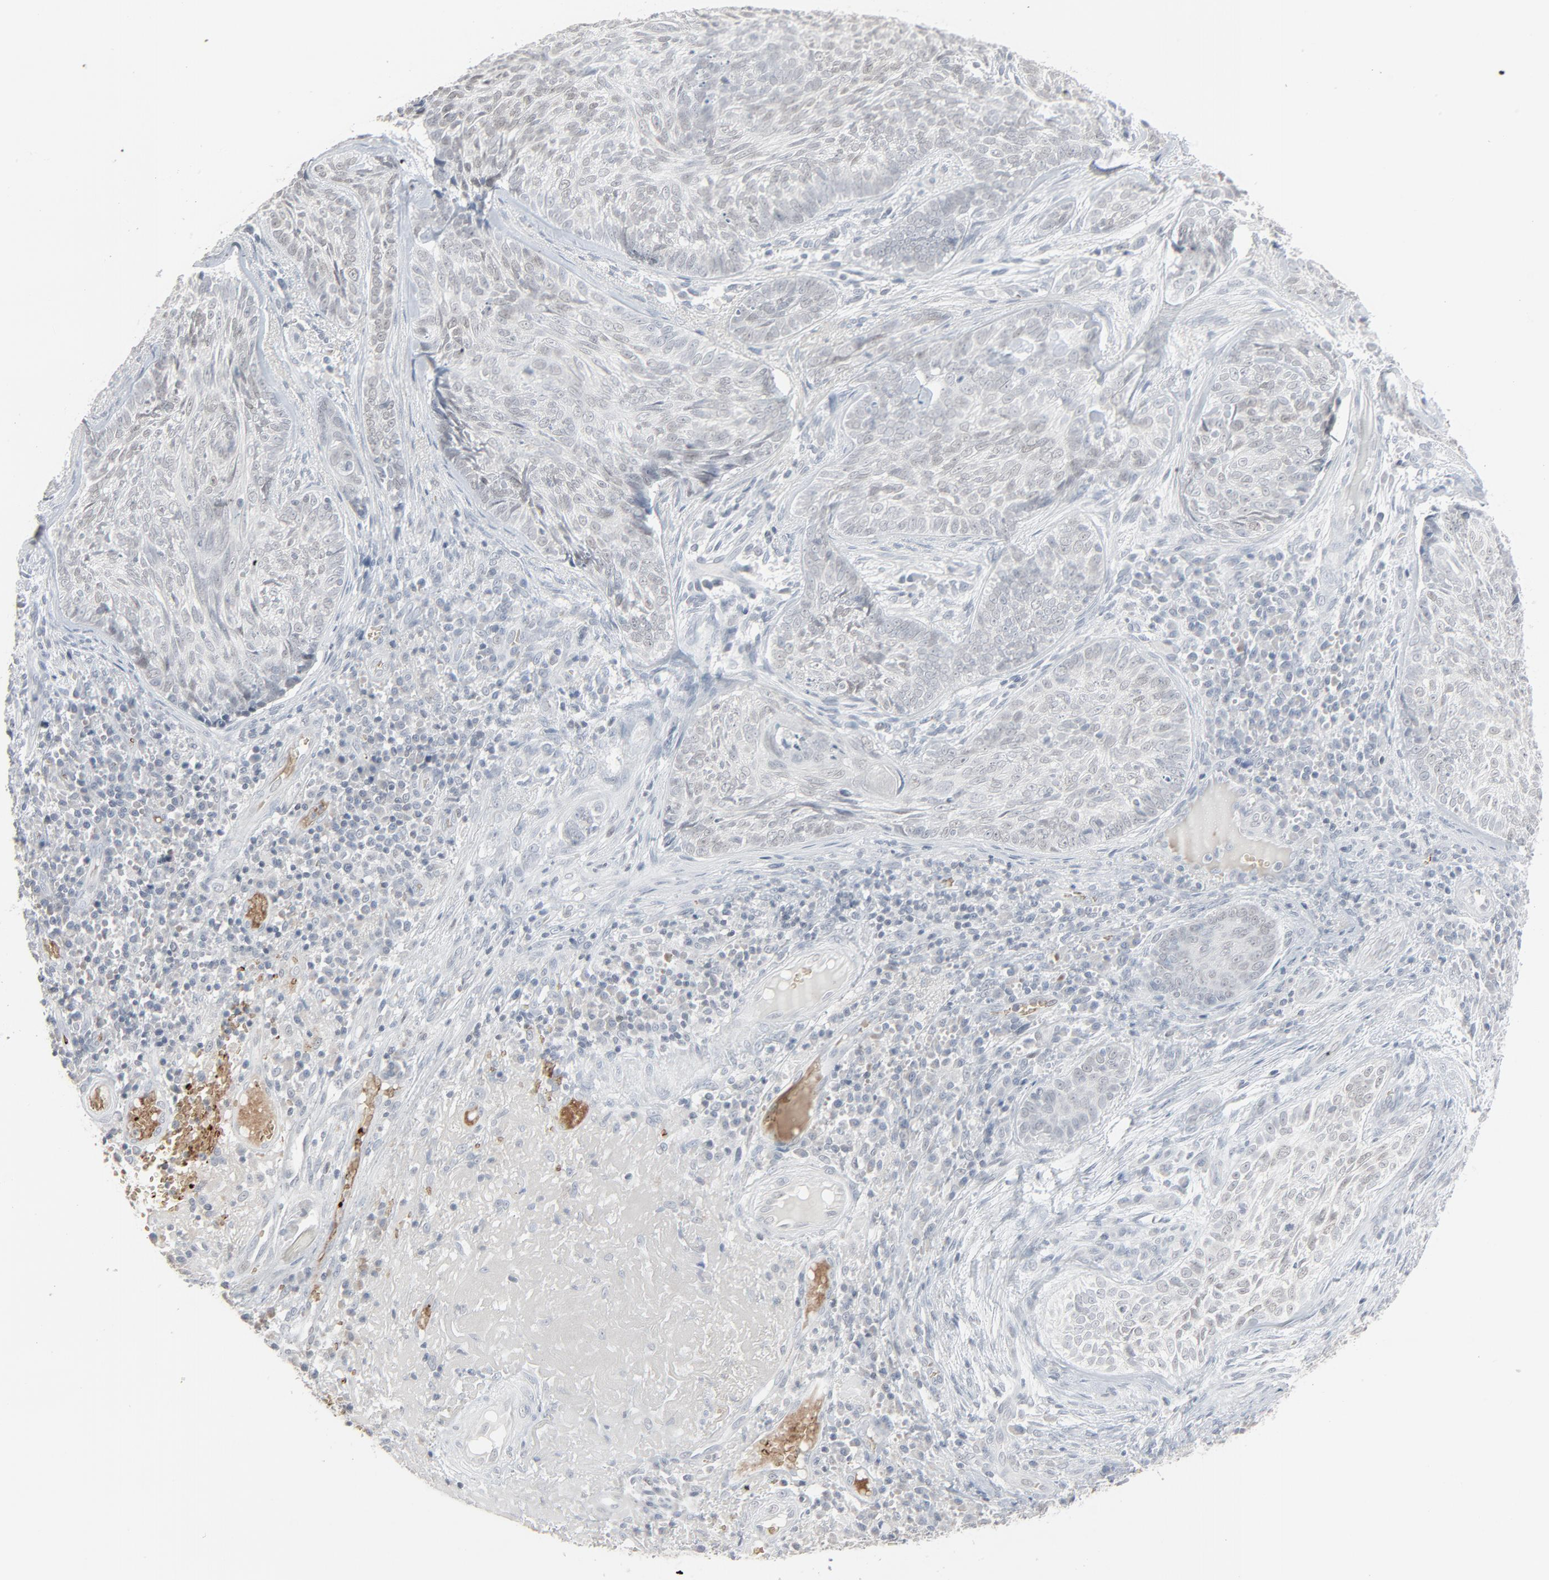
{"staining": {"intensity": "negative", "quantity": "none", "location": "none"}, "tissue": "skin cancer", "cell_type": "Tumor cells", "image_type": "cancer", "snomed": [{"axis": "morphology", "description": "Basal cell carcinoma"}, {"axis": "topography", "description": "Skin"}], "caption": "Skin basal cell carcinoma was stained to show a protein in brown. There is no significant expression in tumor cells. (Stains: DAB immunohistochemistry (IHC) with hematoxylin counter stain, Microscopy: brightfield microscopy at high magnification).", "gene": "SAGE1", "patient": {"sex": "male", "age": 72}}